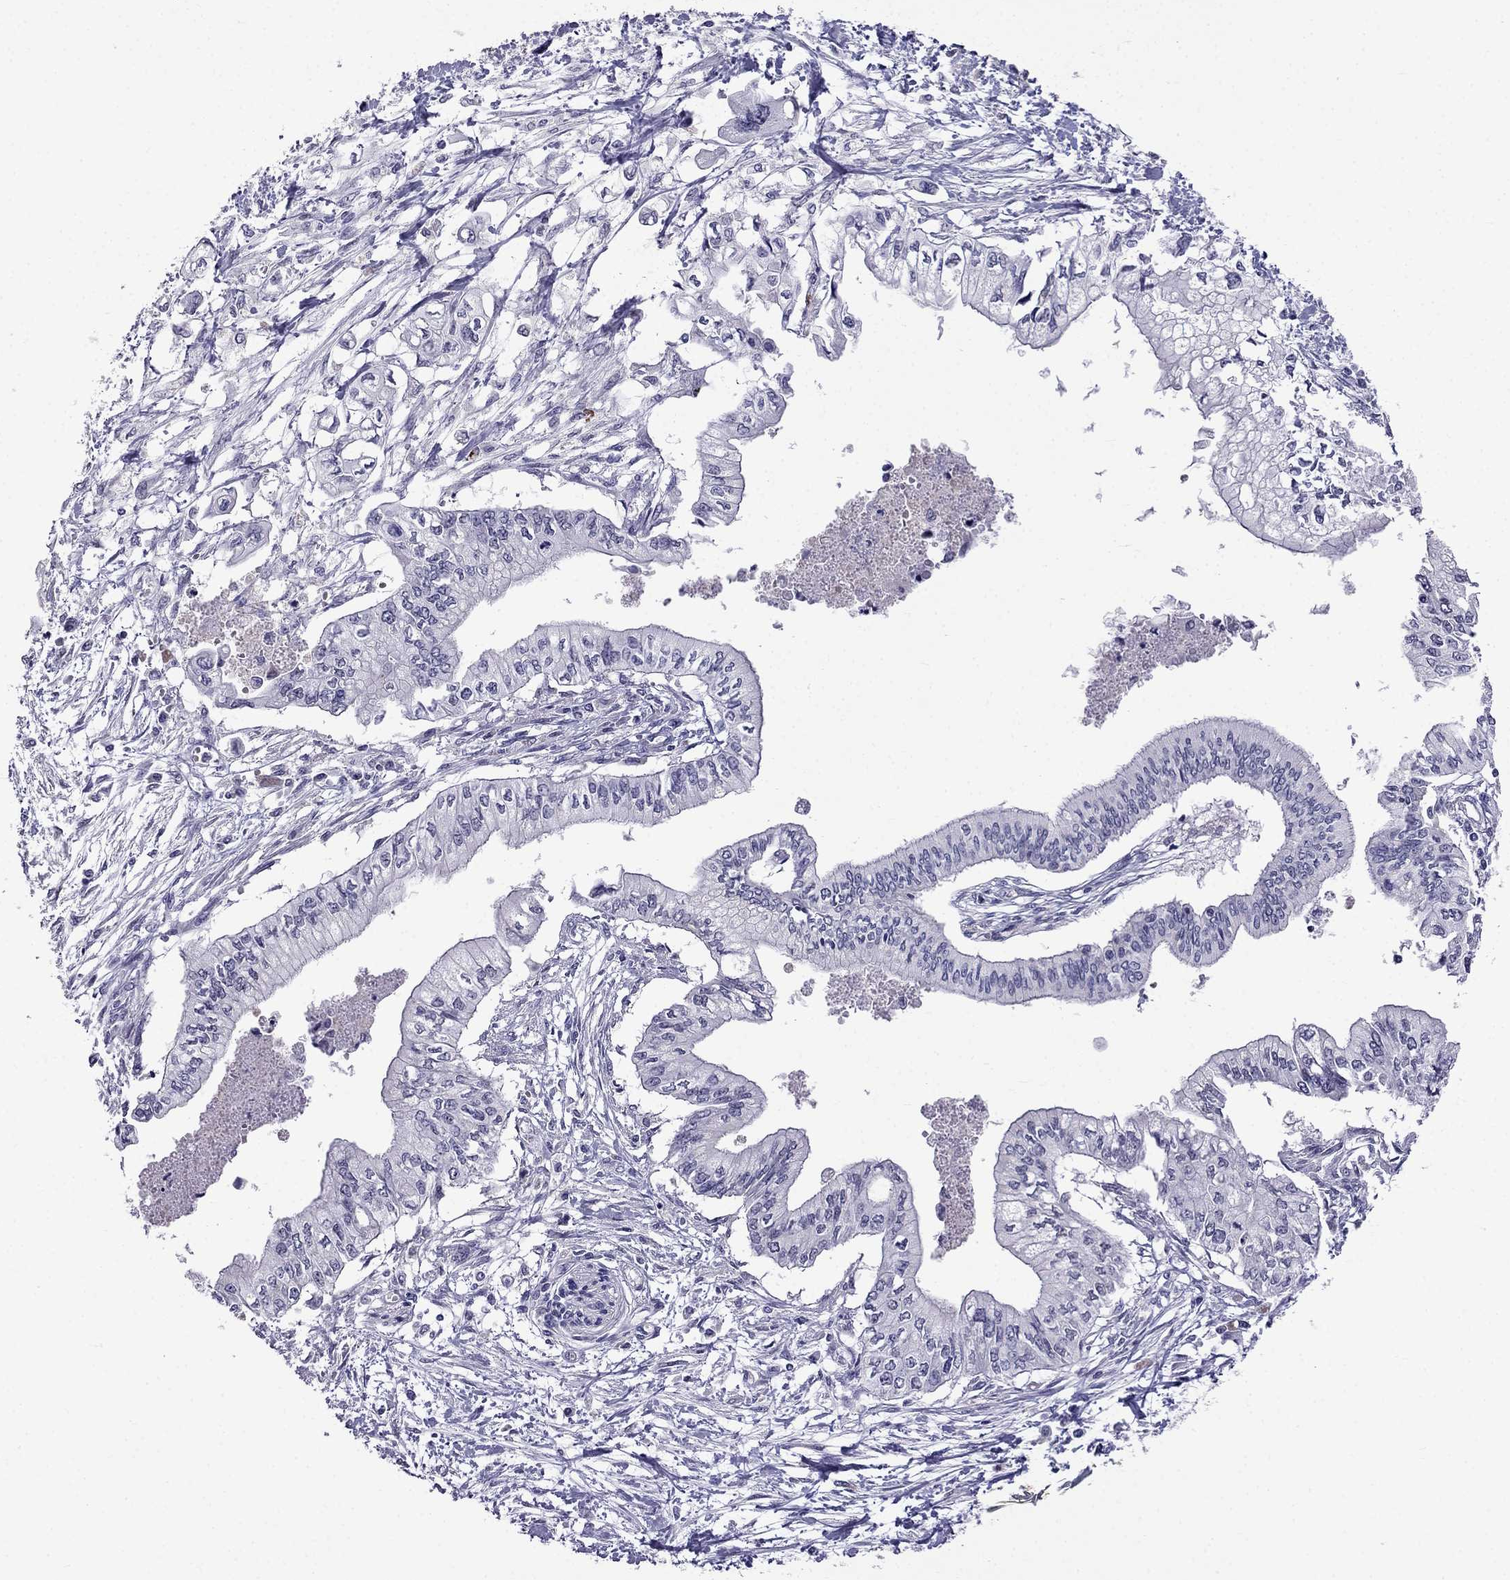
{"staining": {"intensity": "negative", "quantity": "none", "location": "none"}, "tissue": "pancreatic cancer", "cell_type": "Tumor cells", "image_type": "cancer", "snomed": [{"axis": "morphology", "description": "Adenocarcinoma, NOS"}, {"axis": "topography", "description": "Pancreas"}], "caption": "High power microscopy image of an immunohistochemistry image of pancreatic cancer, revealing no significant expression in tumor cells. (Brightfield microscopy of DAB IHC at high magnification).", "gene": "AQP9", "patient": {"sex": "female", "age": 61}}